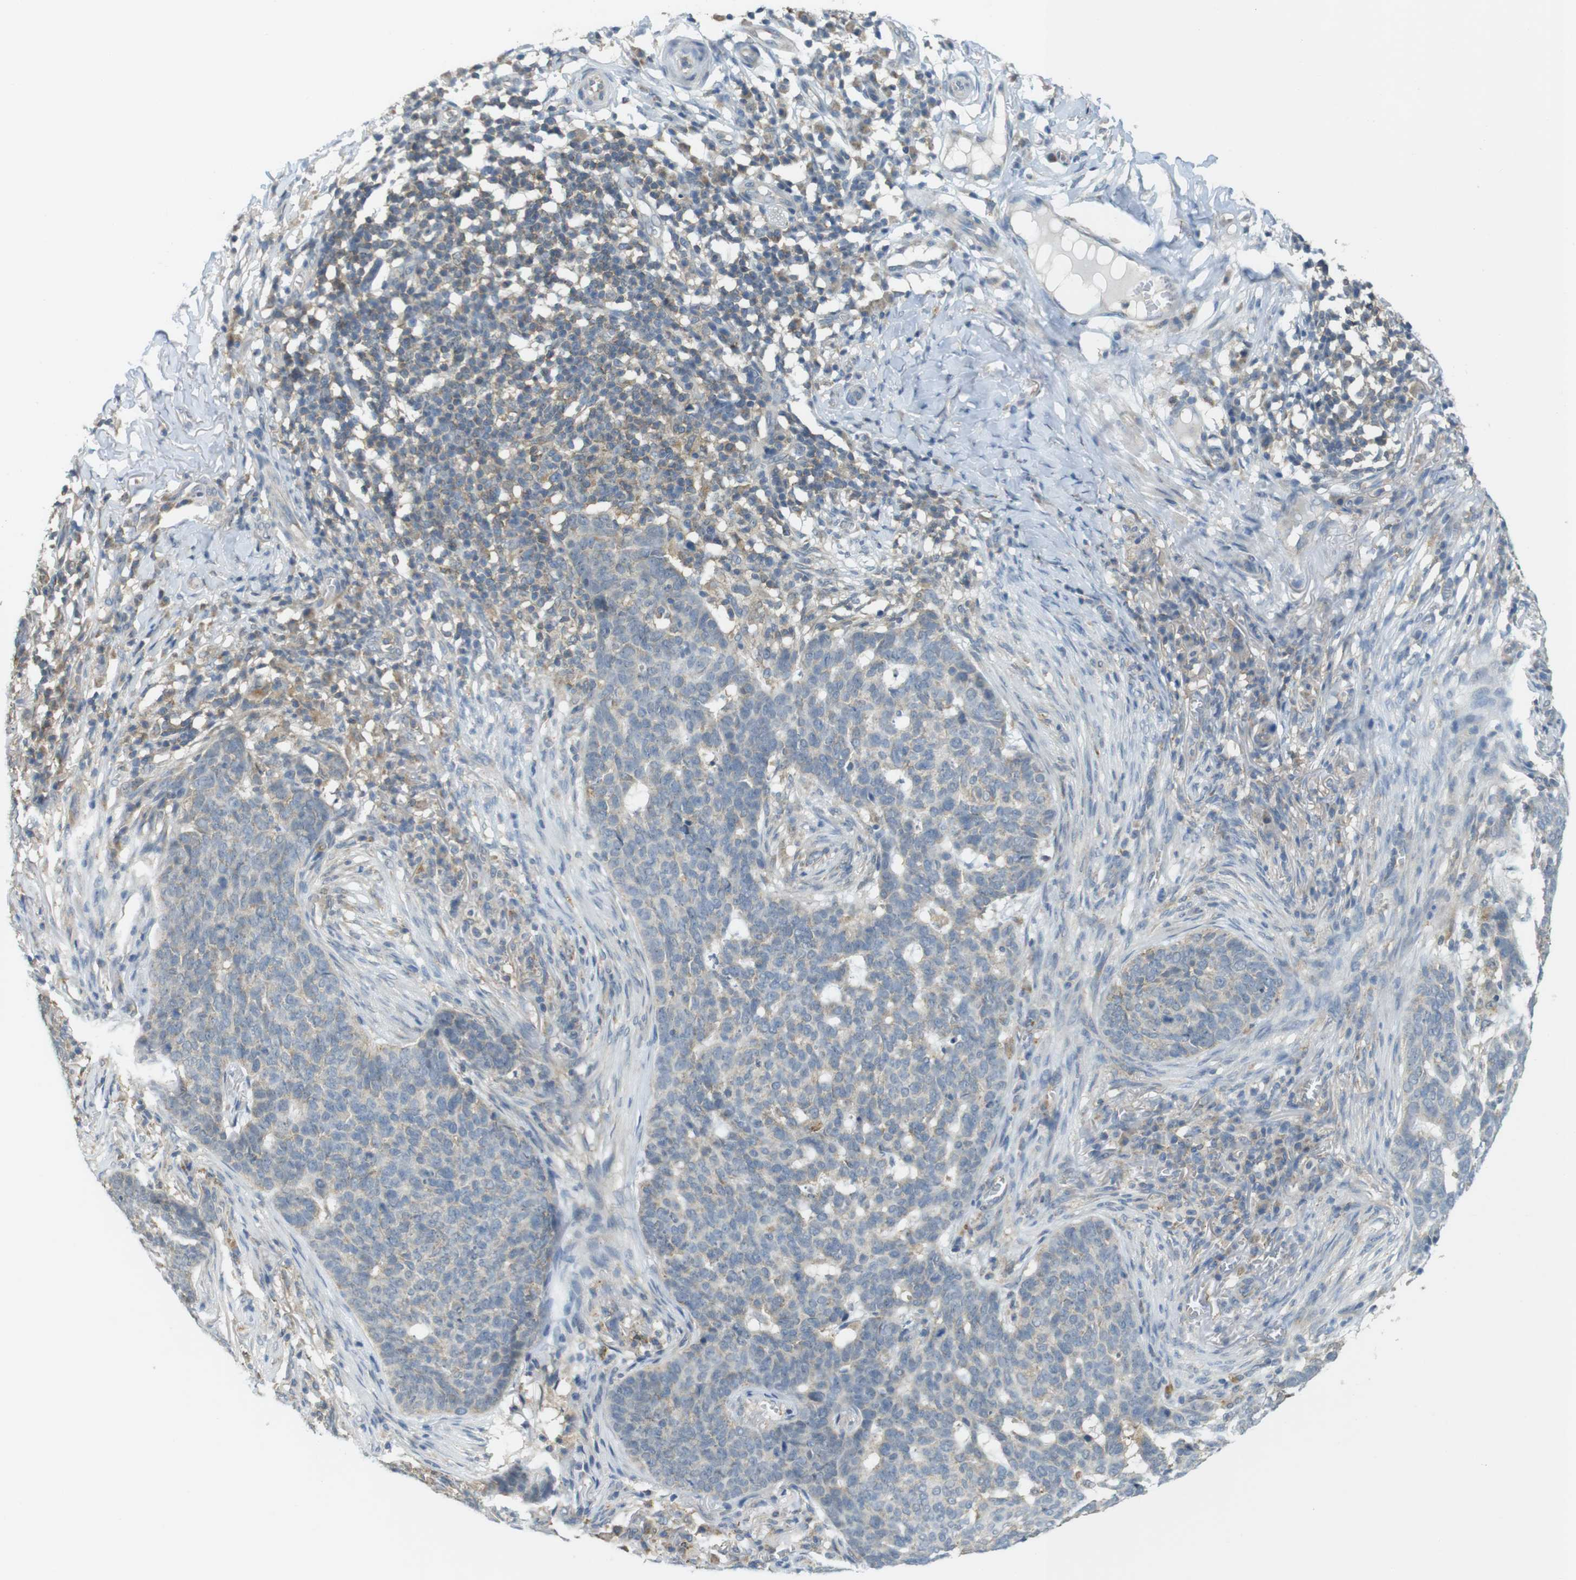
{"staining": {"intensity": "weak", "quantity": "<25%", "location": "cytoplasmic/membranous"}, "tissue": "skin cancer", "cell_type": "Tumor cells", "image_type": "cancer", "snomed": [{"axis": "morphology", "description": "Basal cell carcinoma"}, {"axis": "topography", "description": "Skin"}], "caption": "Tumor cells show no significant protein staining in basal cell carcinoma (skin).", "gene": "BRI3BP", "patient": {"sex": "male", "age": 85}}